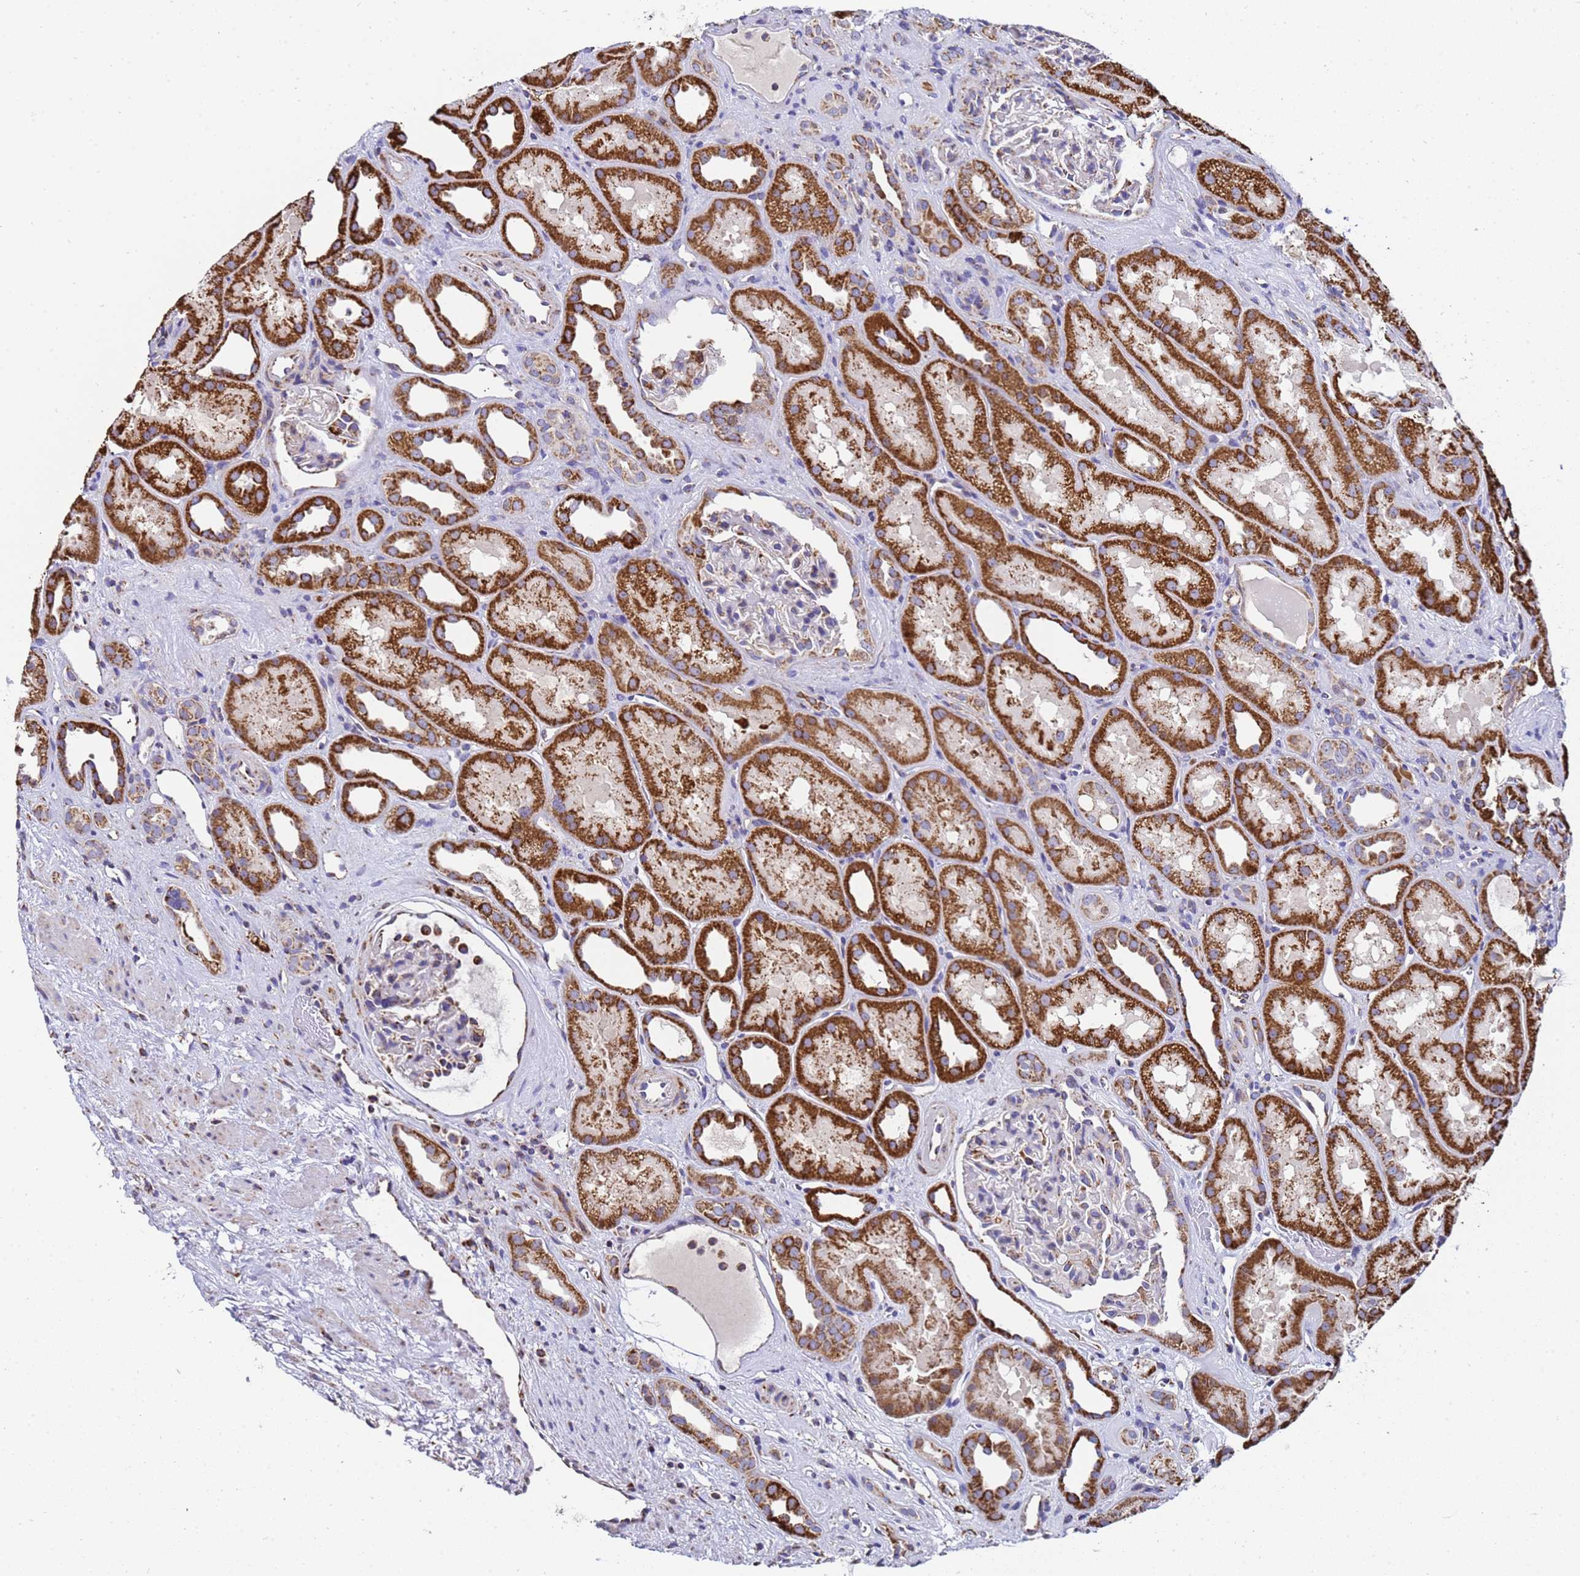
{"staining": {"intensity": "weak", "quantity": "25%-75%", "location": "cytoplasmic/membranous"}, "tissue": "kidney", "cell_type": "Cells in glomeruli", "image_type": "normal", "snomed": [{"axis": "morphology", "description": "Normal tissue, NOS"}, {"axis": "topography", "description": "Kidney"}], "caption": "The histopathology image shows a brown stain indicating the presence of a protein in the cytoplasmic/membranous of cells in glomeruli in kidney. (brown staining indicates protein expression, while blue staining denotes nuclei).", "gene": "MRPS12", "patient": {"sex": "male", "age": 61}}